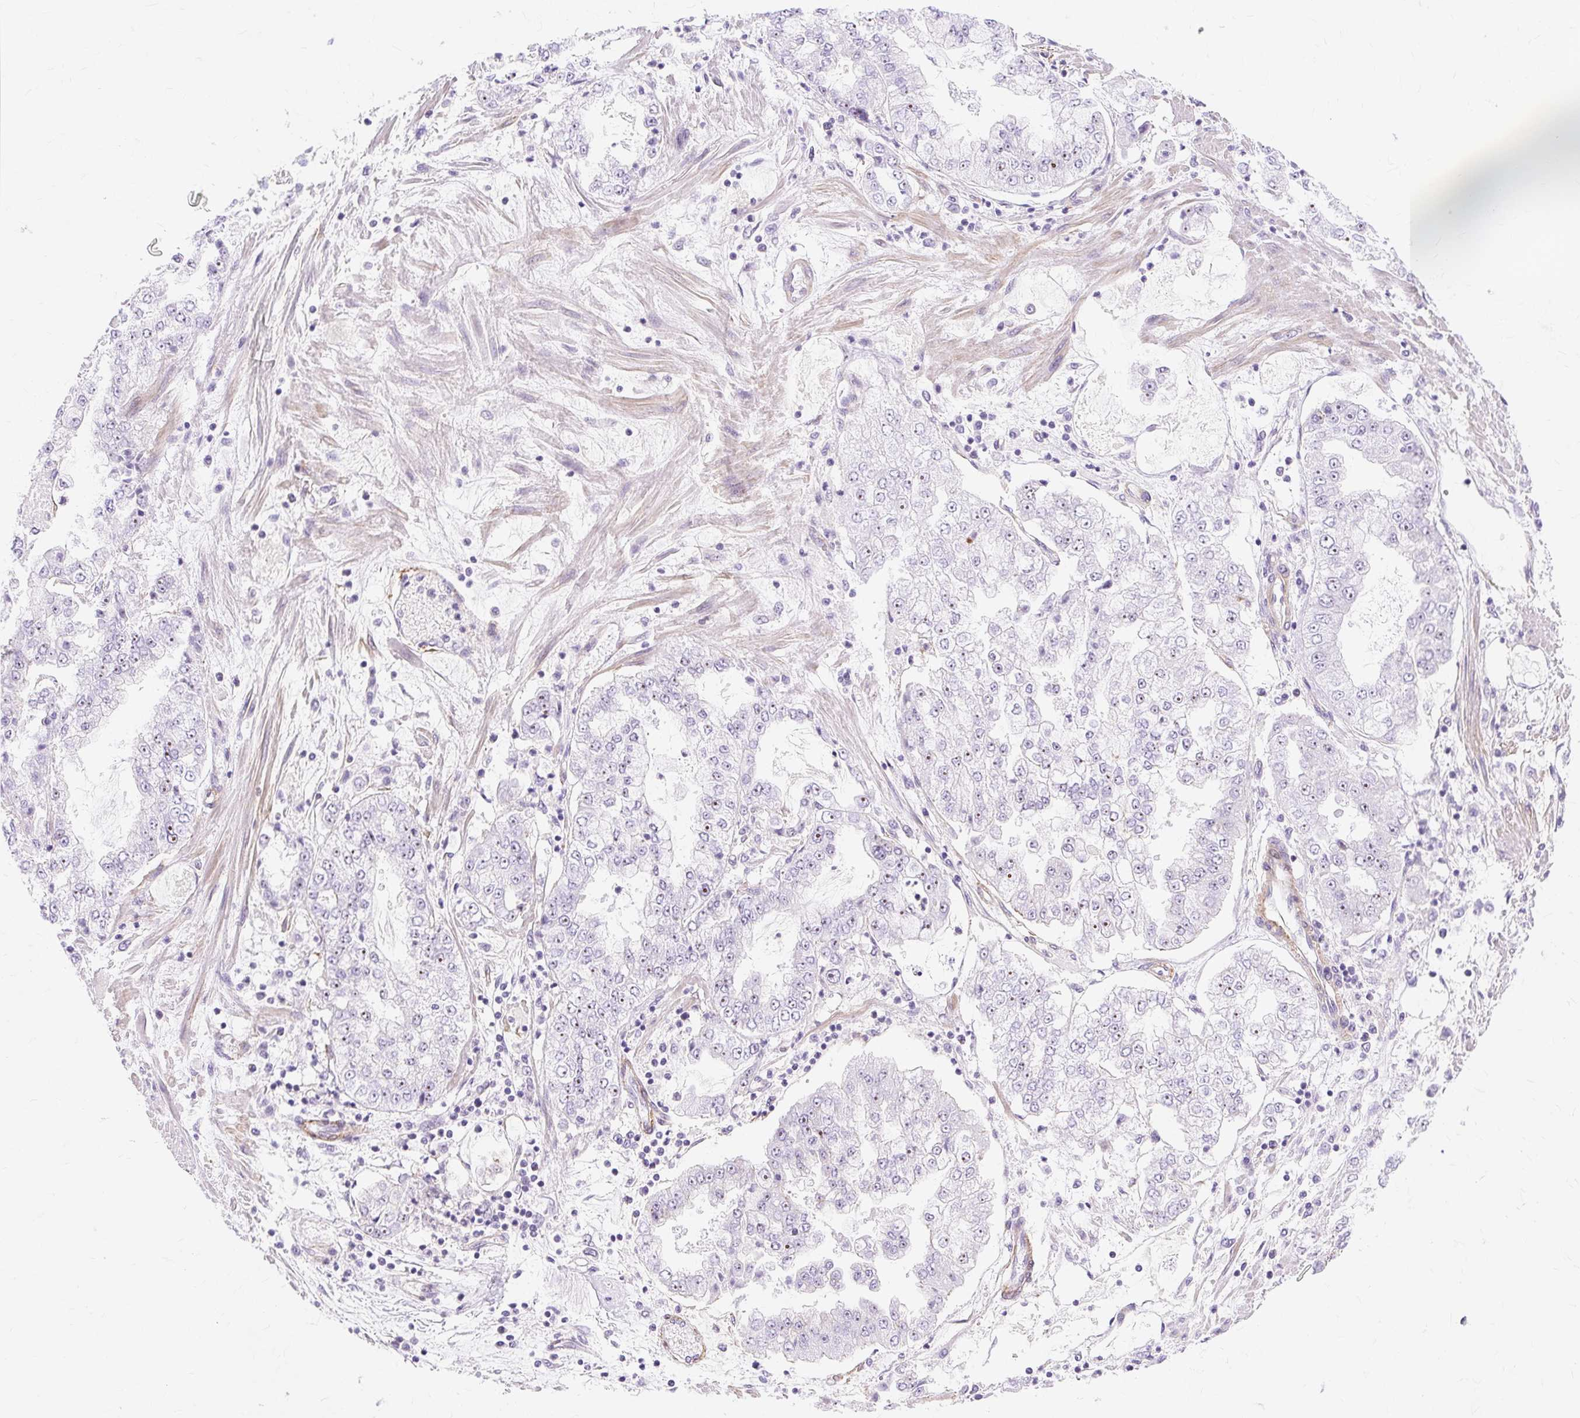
{"staining": {"intensity": "weak", "quantity": "25%-75%", "location": "nuclear"}, "tissue": "stomach cancer", "cell_type": "Tumor cells", "image_type": "cancer", "snomed": [{"axis": "morphology", "description": "Adenocarcinoma, NOS"}, {"axis": "topography", "description": "Stomach"}], "caption": "Immunohistochemical staining of stomach adenocarcinoma exhibits weak nuclear protein staining in about 25%-75% of tumor cells.", "gene": "OBP2A", "patient": {"sex": "male", "age": 76}}